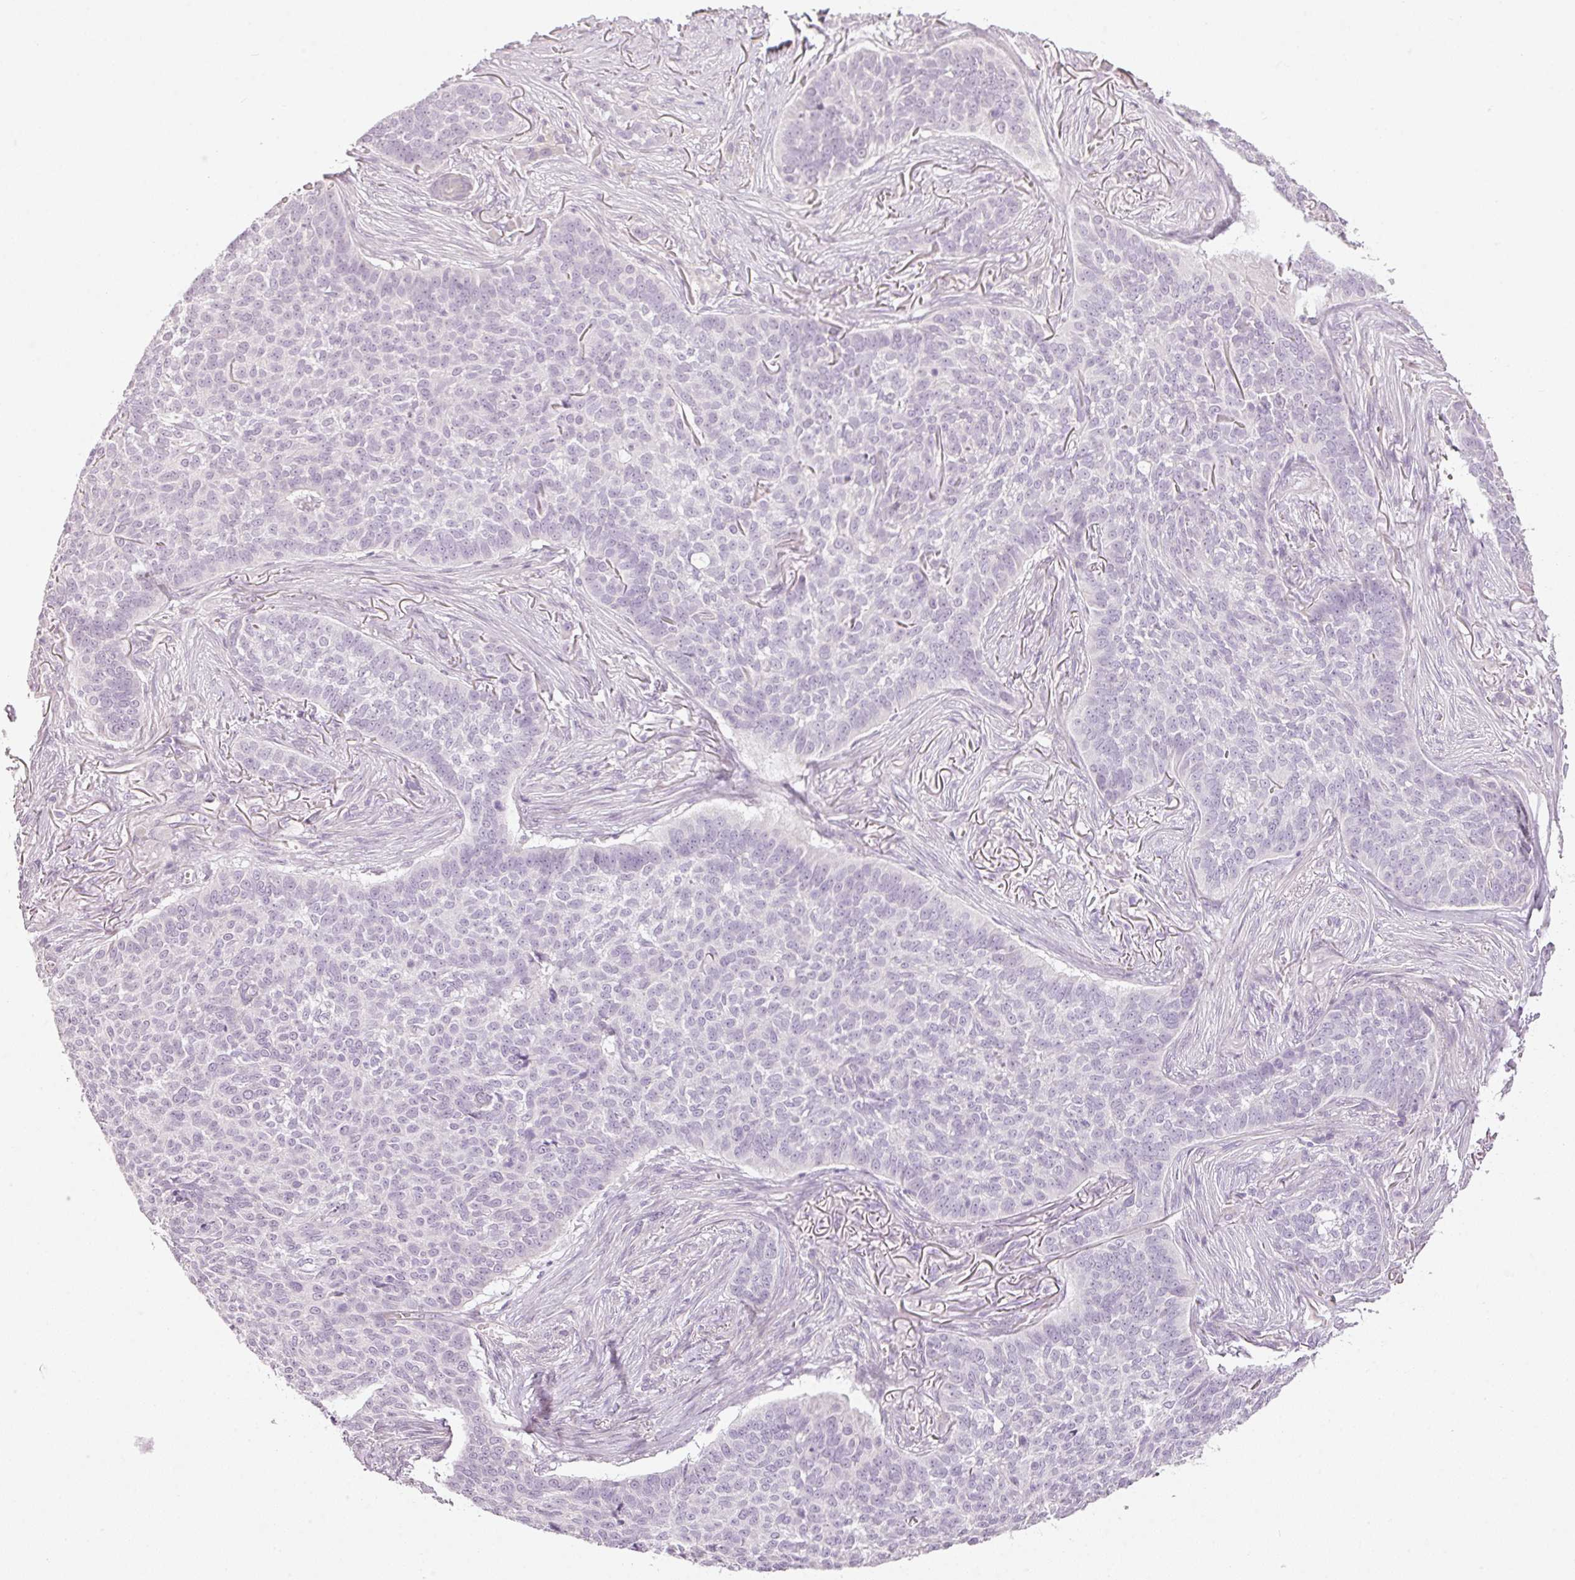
{"staining": {"intensity": "negative", "quantity": "none", "location": "none"}, "tissue": "skin cancer", "cell_type": "Tumor cells", "image_type": "cancer", "snomed": [{"axis": "morphology", "description": "Basal cell carcinoma"}, {"axis": "topography", "description": "Skin"}], "caption": "A photomicrograph of human skin basal cell carcinoma is negative for staining in tumor cells.", "gene": "RAX2", "patient": {"sex": "male", "age": 85}}